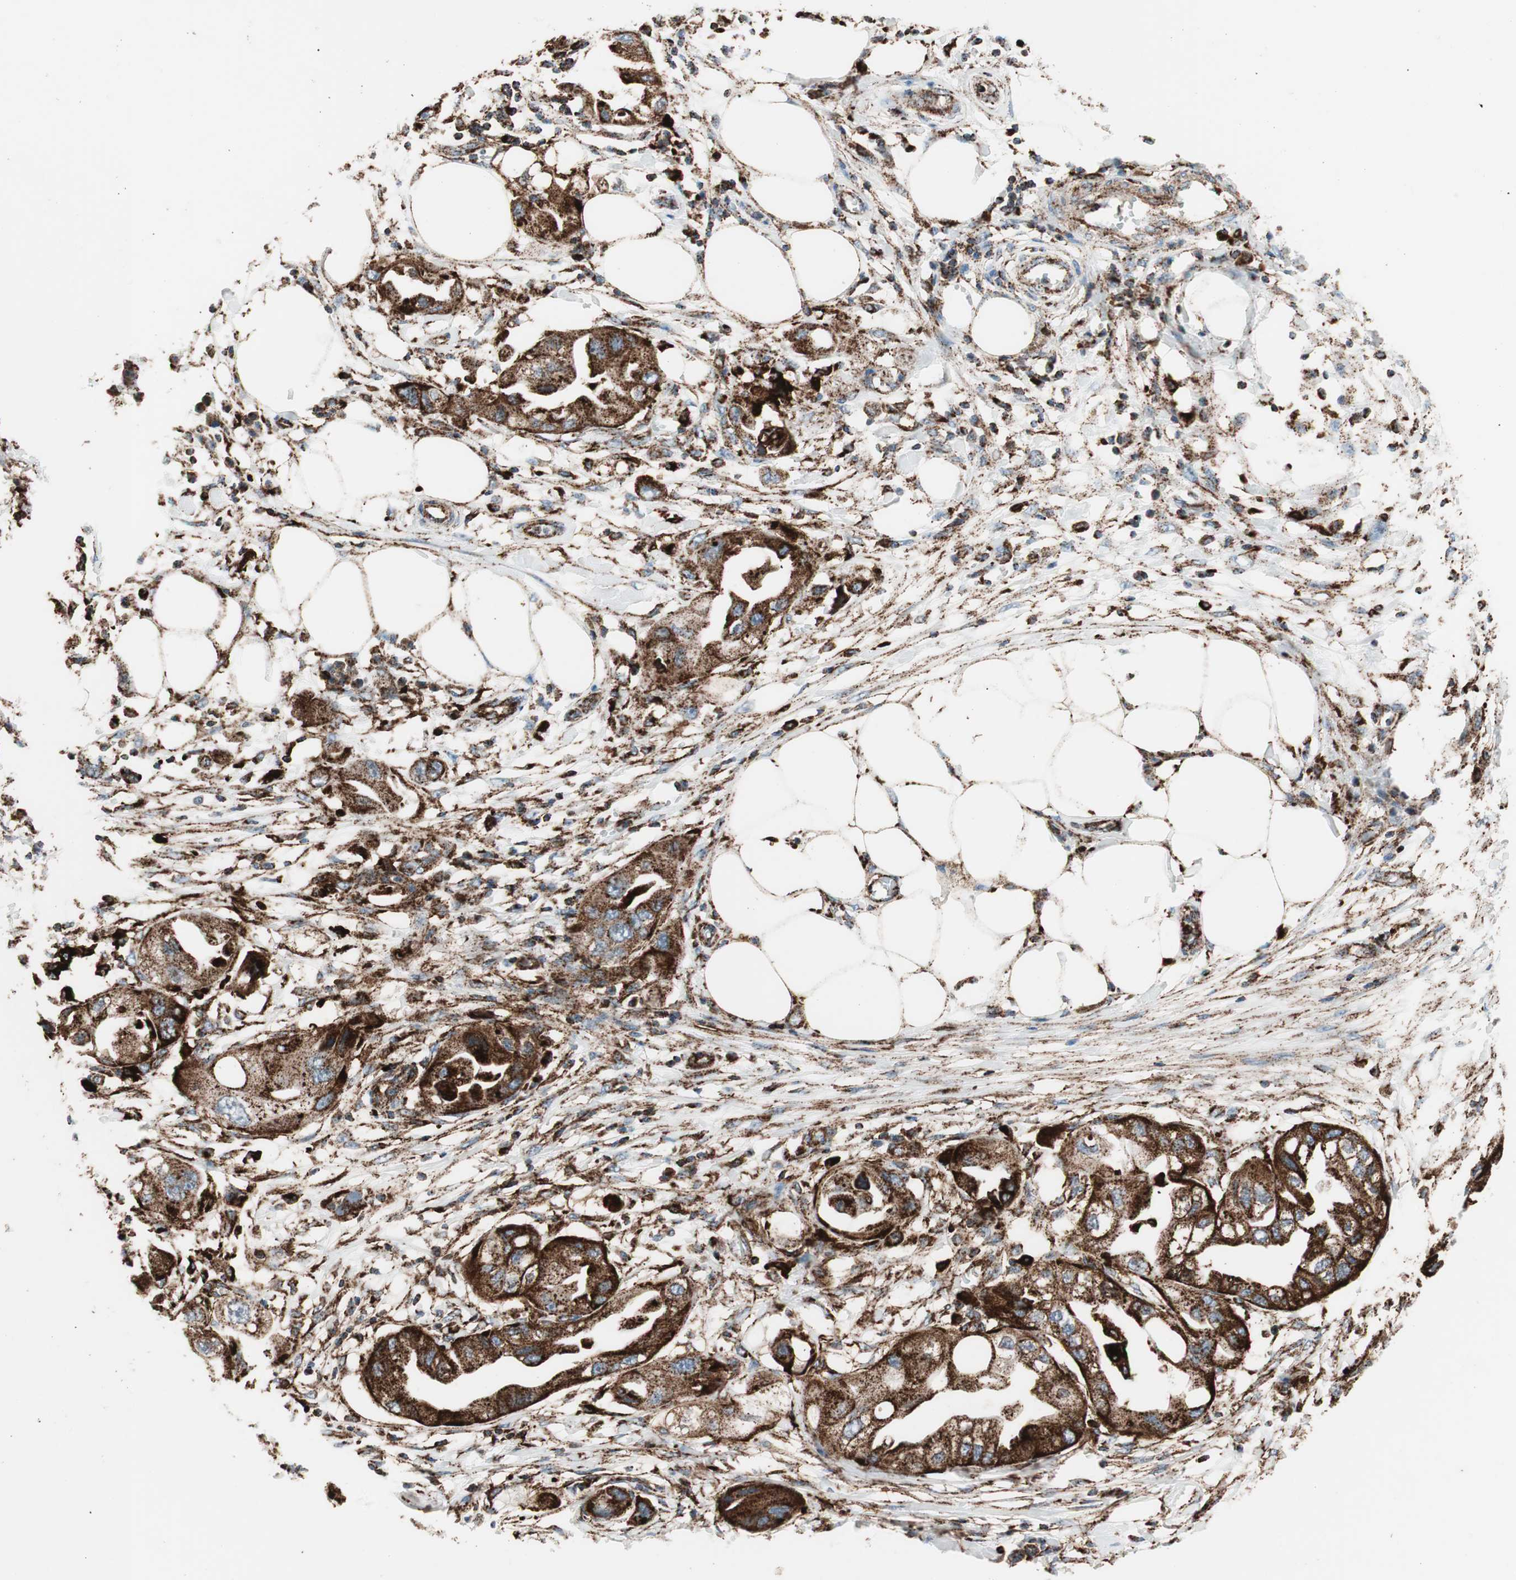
{"staining": {"intensity": "strong", "quantity": ">75%", "location": "cytoplasmic/membranous"}, "tissue": "endometrial cancer", "cell_type": "Tumor cells", "image_type": "cancer", "snomed": [{"axis": "morphology", "description": "Adenocarcinoma, NOS"}, {"axis": "topography", "description": "Endometrium"}], "caption": "IHC of adenocarcinoma (endometrial) exhibits high levels of strong cytoplasmic/membranous positivity in about >75% of tumor cells.", "gene": "LAMP1", "patient": {"sex": "female", "age": 67}}